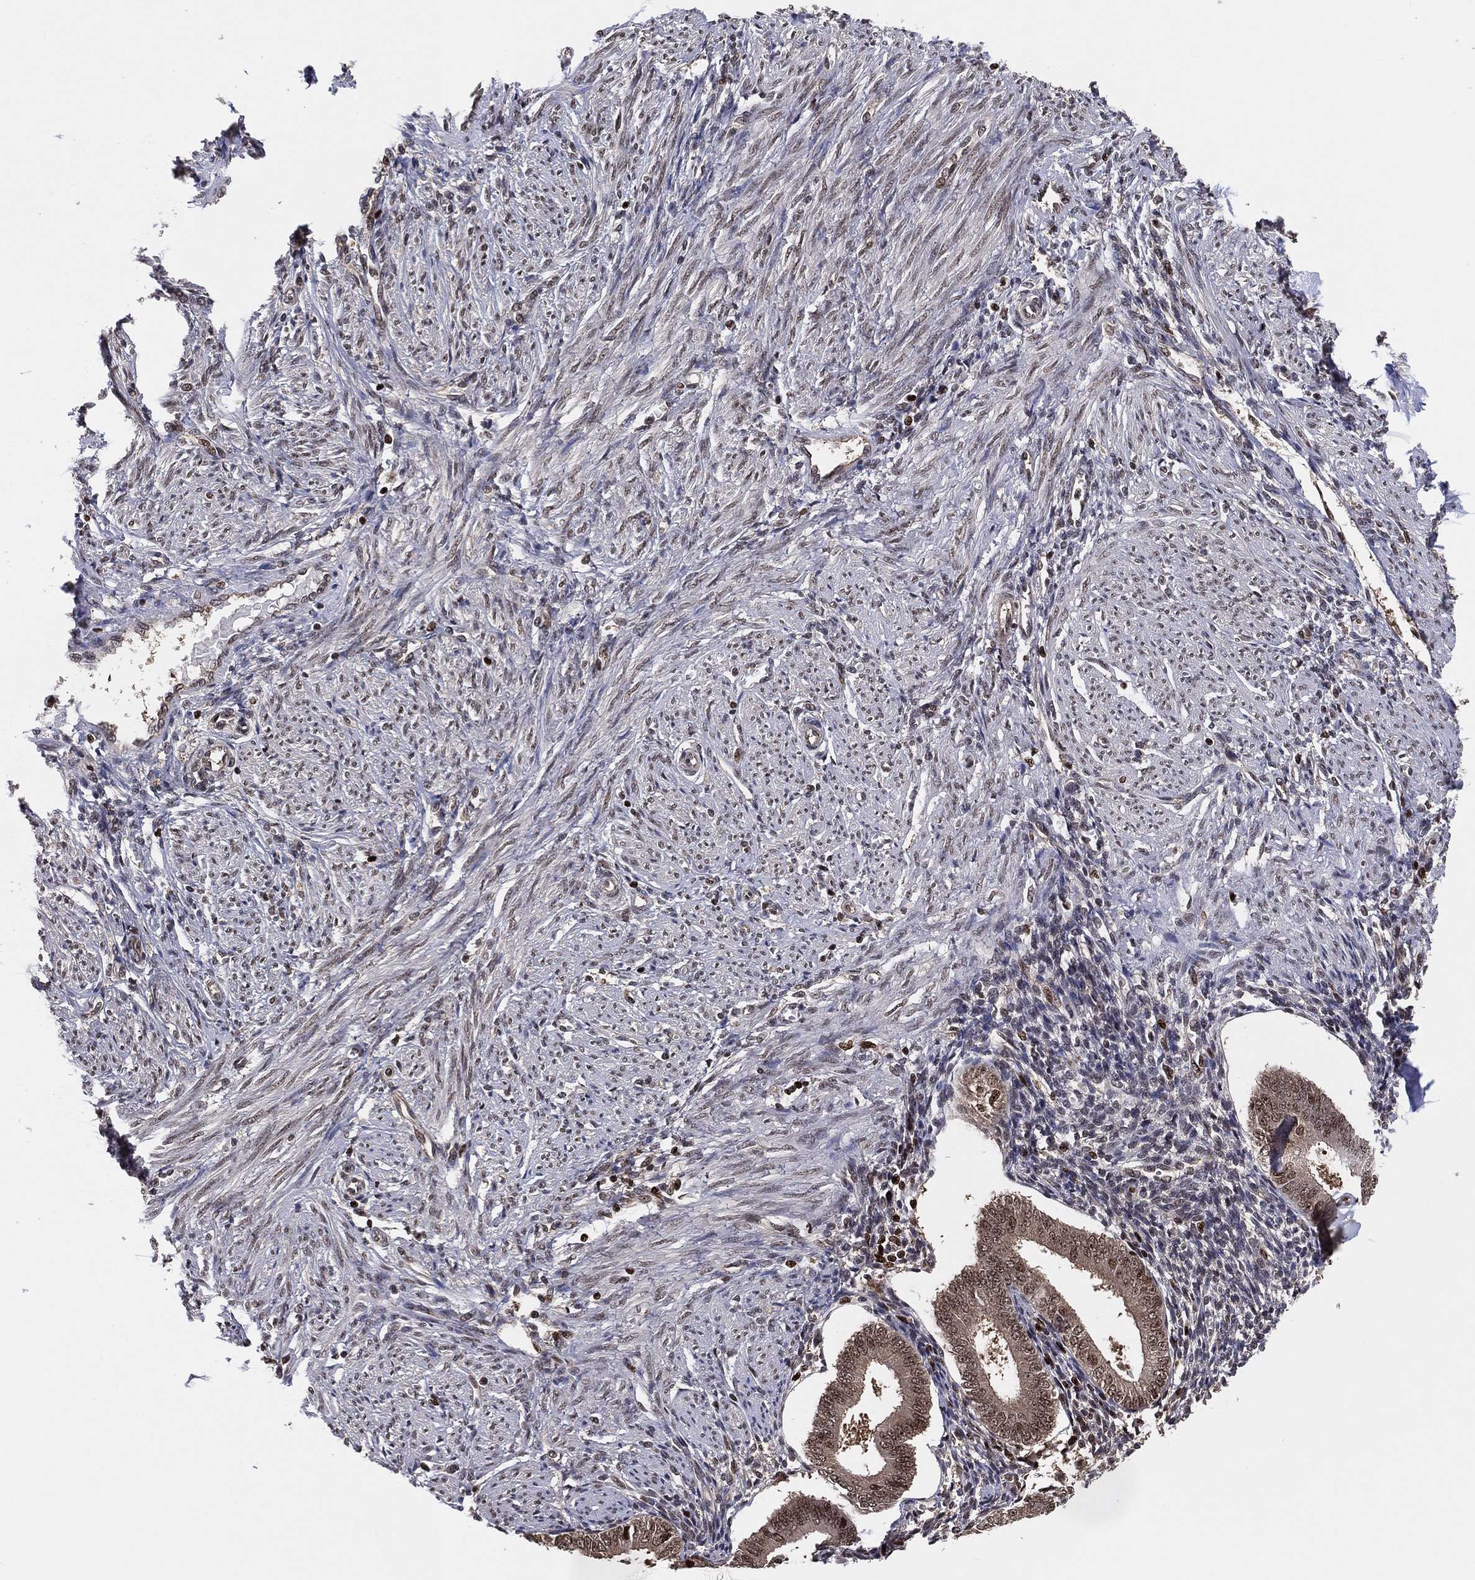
{"staining": {"intensity": "strong", "quantity": "<25%", "location": "nuclear"}, "tissue": "endometrium", "cell_type": "Cells in endometrial stroma", "image_type": "normal", "snomed": [{"axis": "morphology", "description": "Normal tissue, NOS"}, {"axis": "topography", "description": "Endometrium"}], "caption": "The image reveals immunohistochemical staining of benign endometrium. There is strong nuclear positivity is appreciated in about <25% of cells in endometrial stroma.", "gene": "PSMA1", "patient": {"sex": "female", "age": 39}}